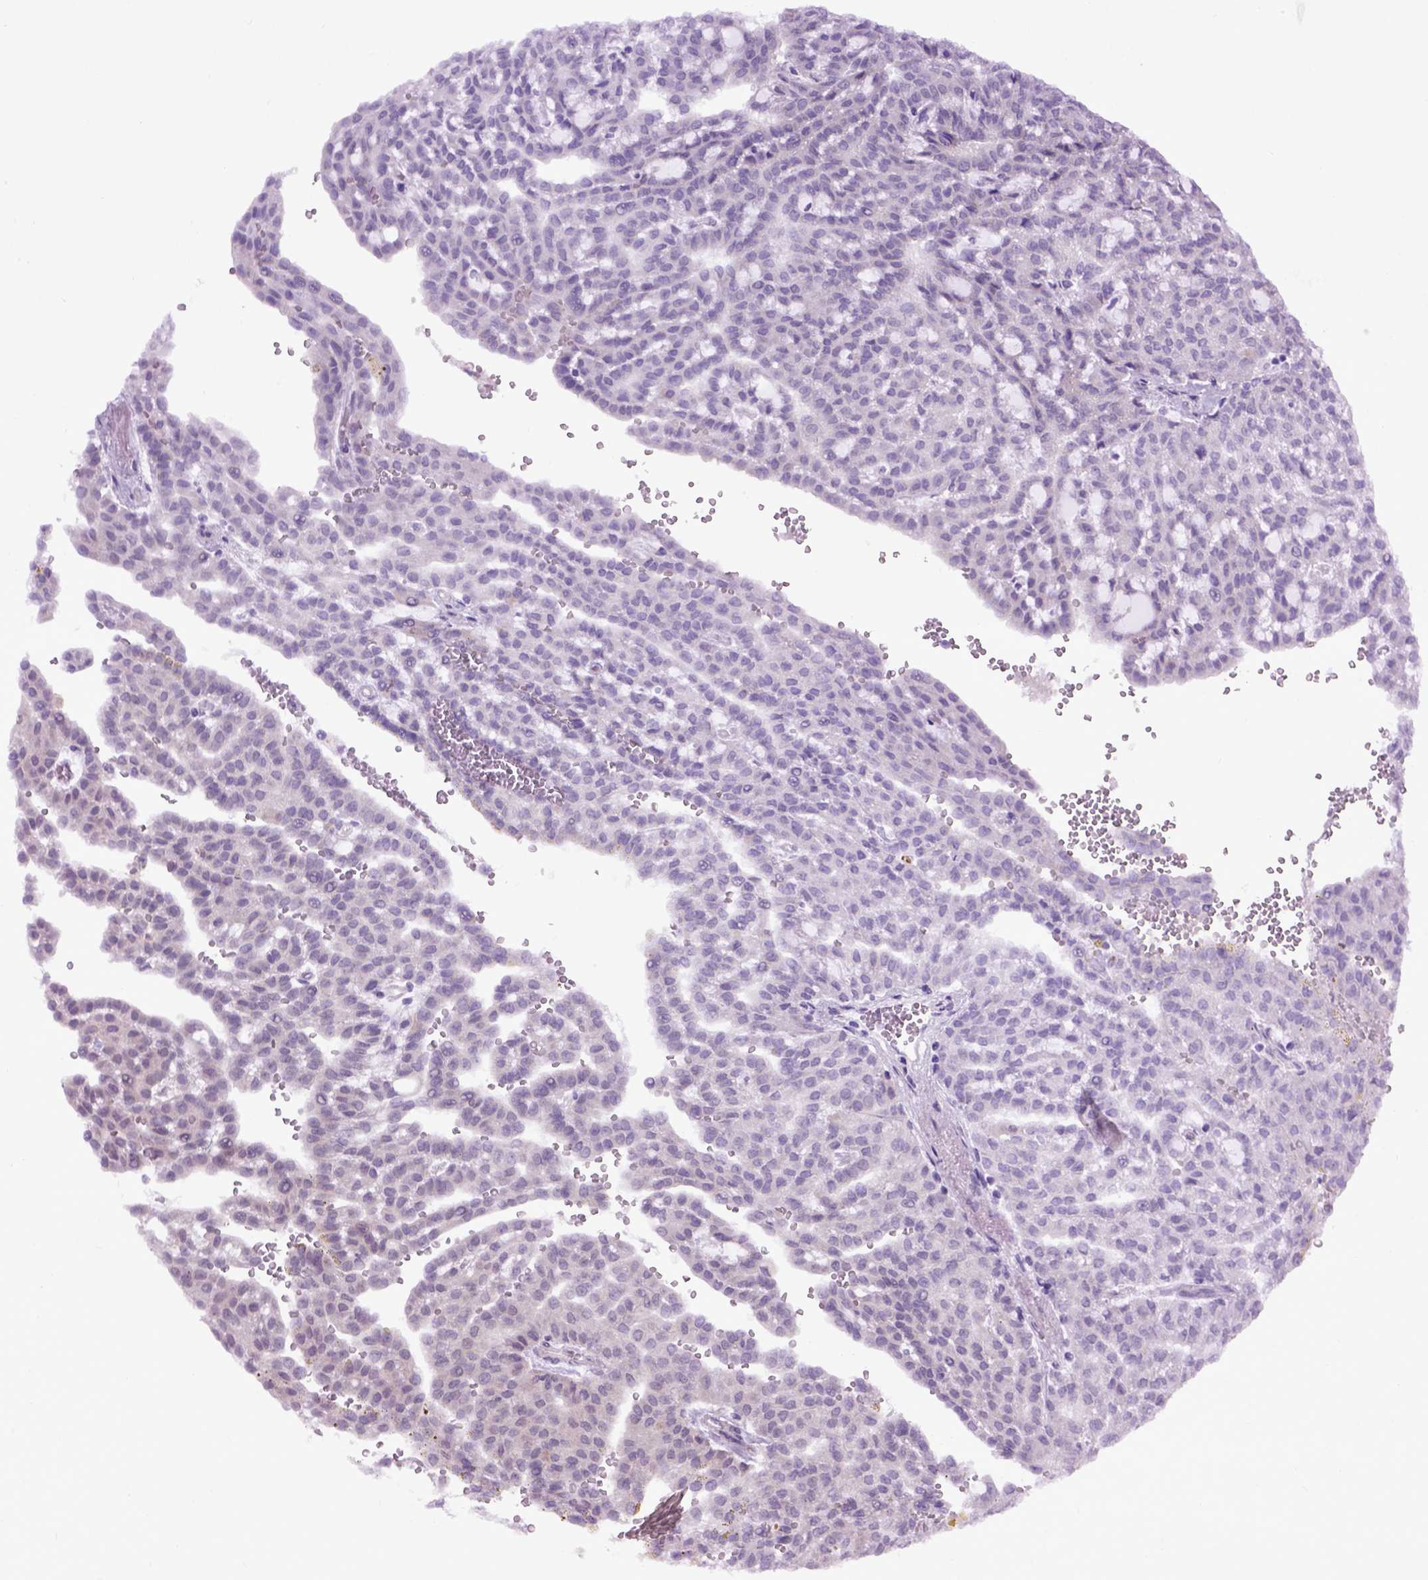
{"staining": {"intensity": "negative", "quantity": "none", "location": "none"}, "tissue": "renal cancer", "cell_type": "Tumor cells", "image_type": "cancer", "snomed": [{"axis": "morphology", "description": "Adenocarcinoma, NOS"}, {"axis": "topography", "description": "Kidney"}], "caption": "The image reveals no significant staining in tumor cells of renal adenocarcinoma.", "gene": "EMILIN3", "patient": {"sex": "male", "age": 63}}